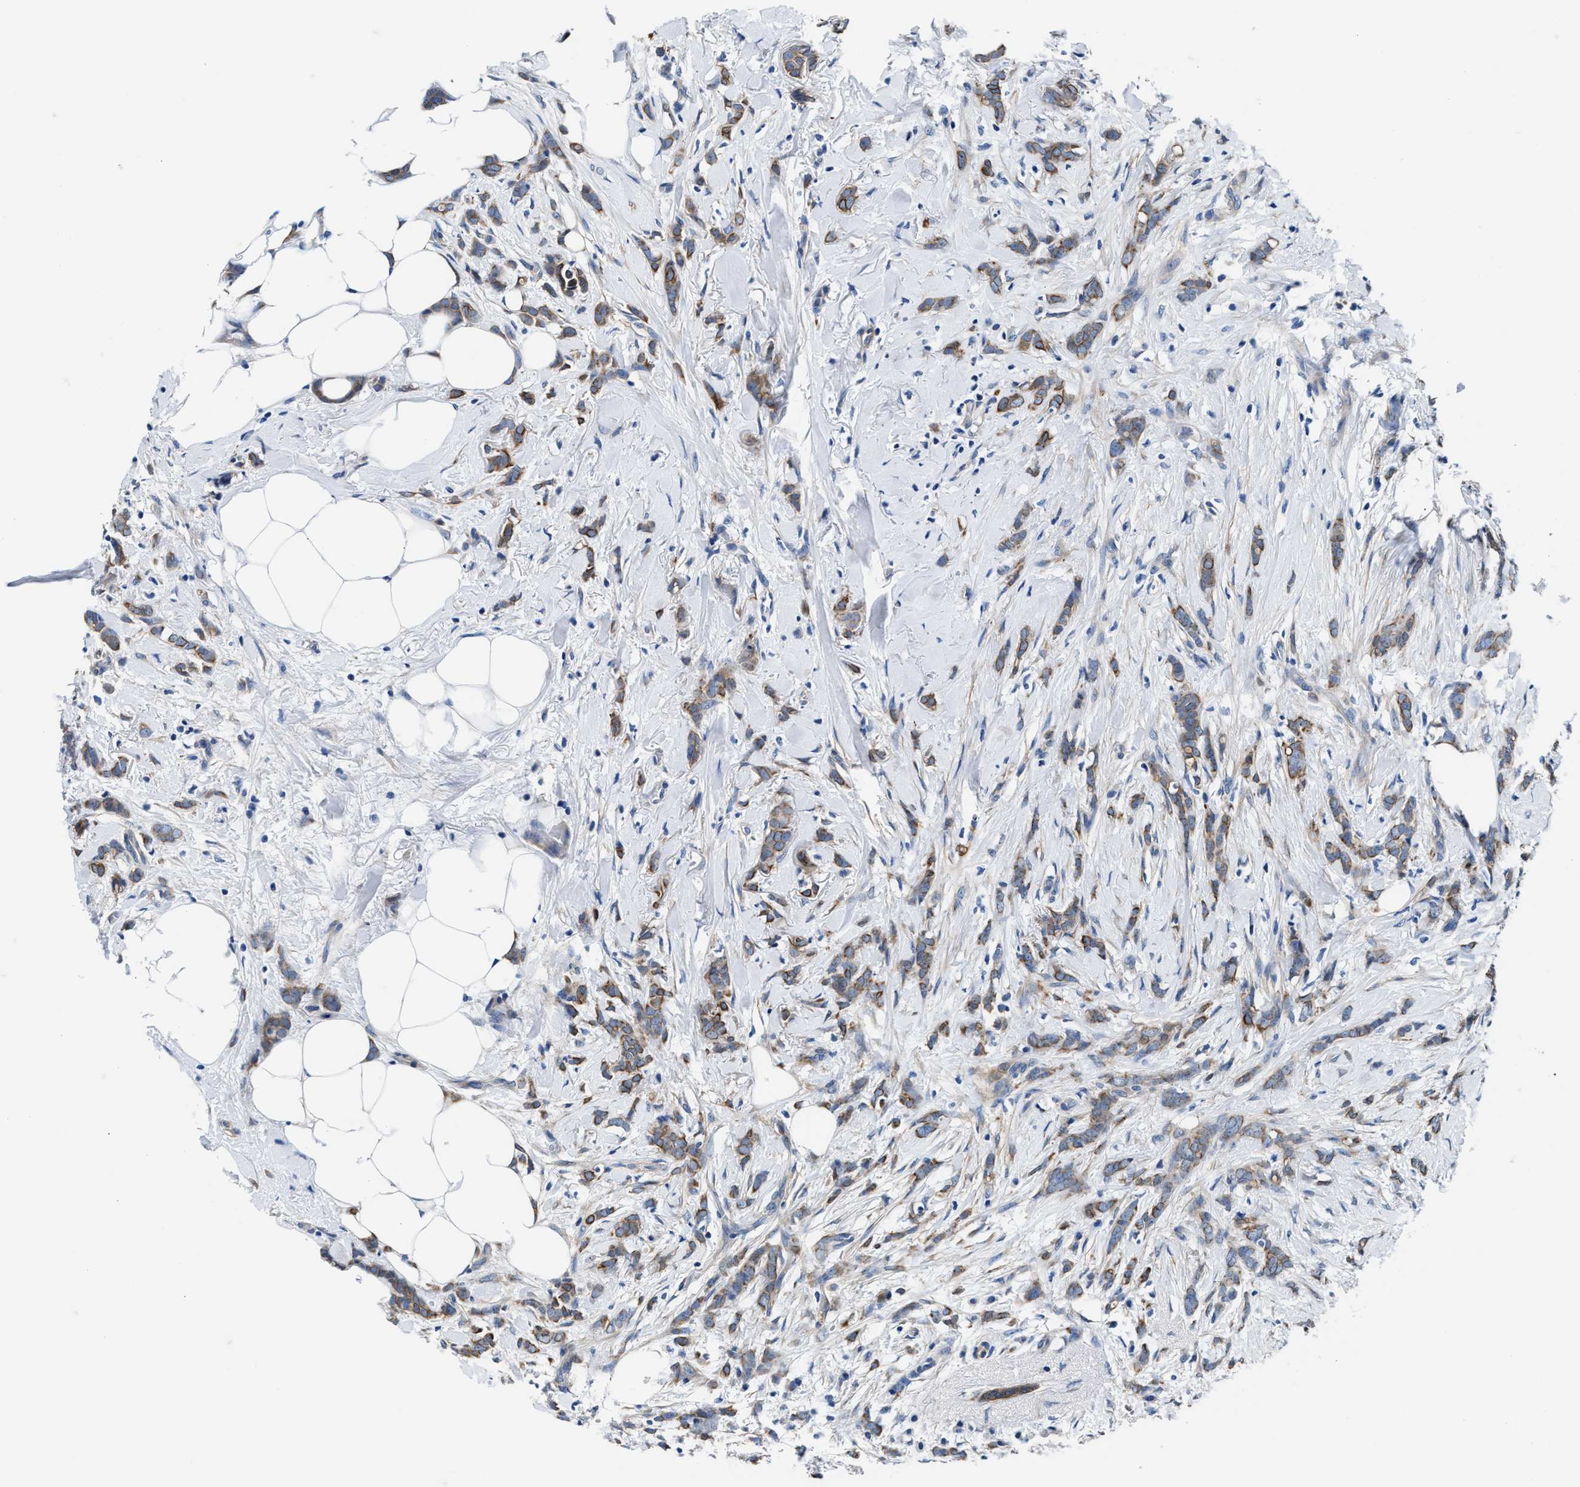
{"staining": {"intensity": "moderate", "quantity": ">75%", "location": "cytoplasmic/membranous"}, "tissue": "breast cancer", "cell_type": "Tumor cells", "image_type": "cancer", "snomed": [{"axis": "morphology", "description": "Lobular carcinoma, in situ"}, {"axis": "morphology", "description": "Lobular carcinoma"}, {"axis": "topography", "description": "Breast"}], "caption": "High-power microscopy captured an immunohistochemistry (IHC) image of breast cancer (lobular carcinoma), revealing moderate cytoplasmic/membranous staining in about >75% of tumor cells. The staining was performed using DAB (3,3'-diaminobenzidine), with brown indicating positive protein expression. Nuclei are stained blue with hematoxylin.", "gene": "PARG", "patient": {"sex": "female", "age": 41}}